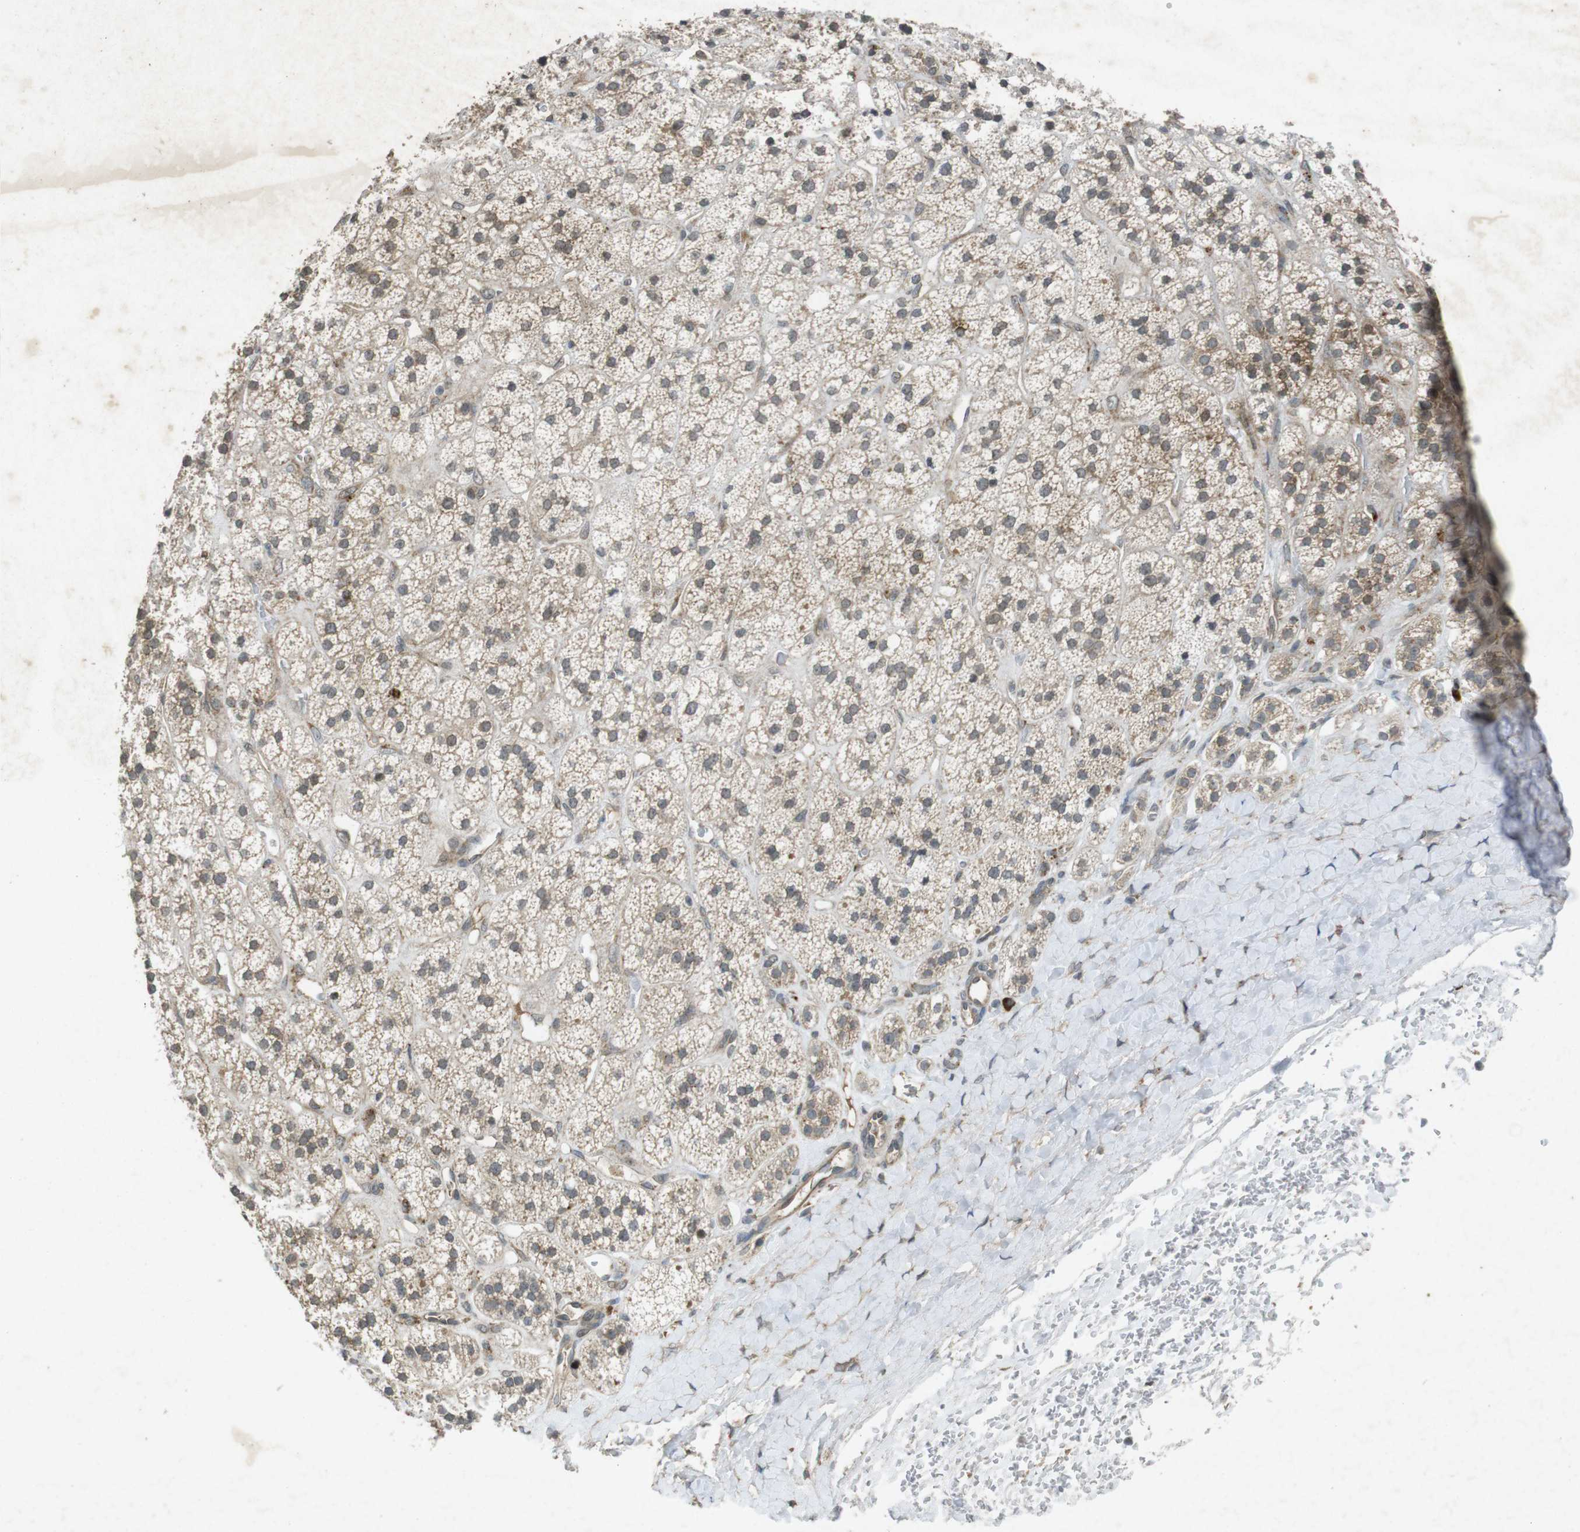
{"staining": {"intensity": "moderate", "quantity": ">75%", "location": "cytoplasmic/membranous"}, "tissue": "adrenal gland", "cell_type": "Glandular cells", "image_type": "normal", "snomed": [{"axis": "morphology", "description": "Normal tissue, NOS"}, {"axis": "topography", "description": "Adrenal gland"}], "caption": "Immunohistochemical staining of unremarkable human adrenal gland displays moderate cytoplasmic/membranous protein staining in about >75% of glandular cells. (DAB IHC with brightfield microscopy, high magnification).", "gene": "FLCN", "patient": {"sex": "male", "age": 56}}